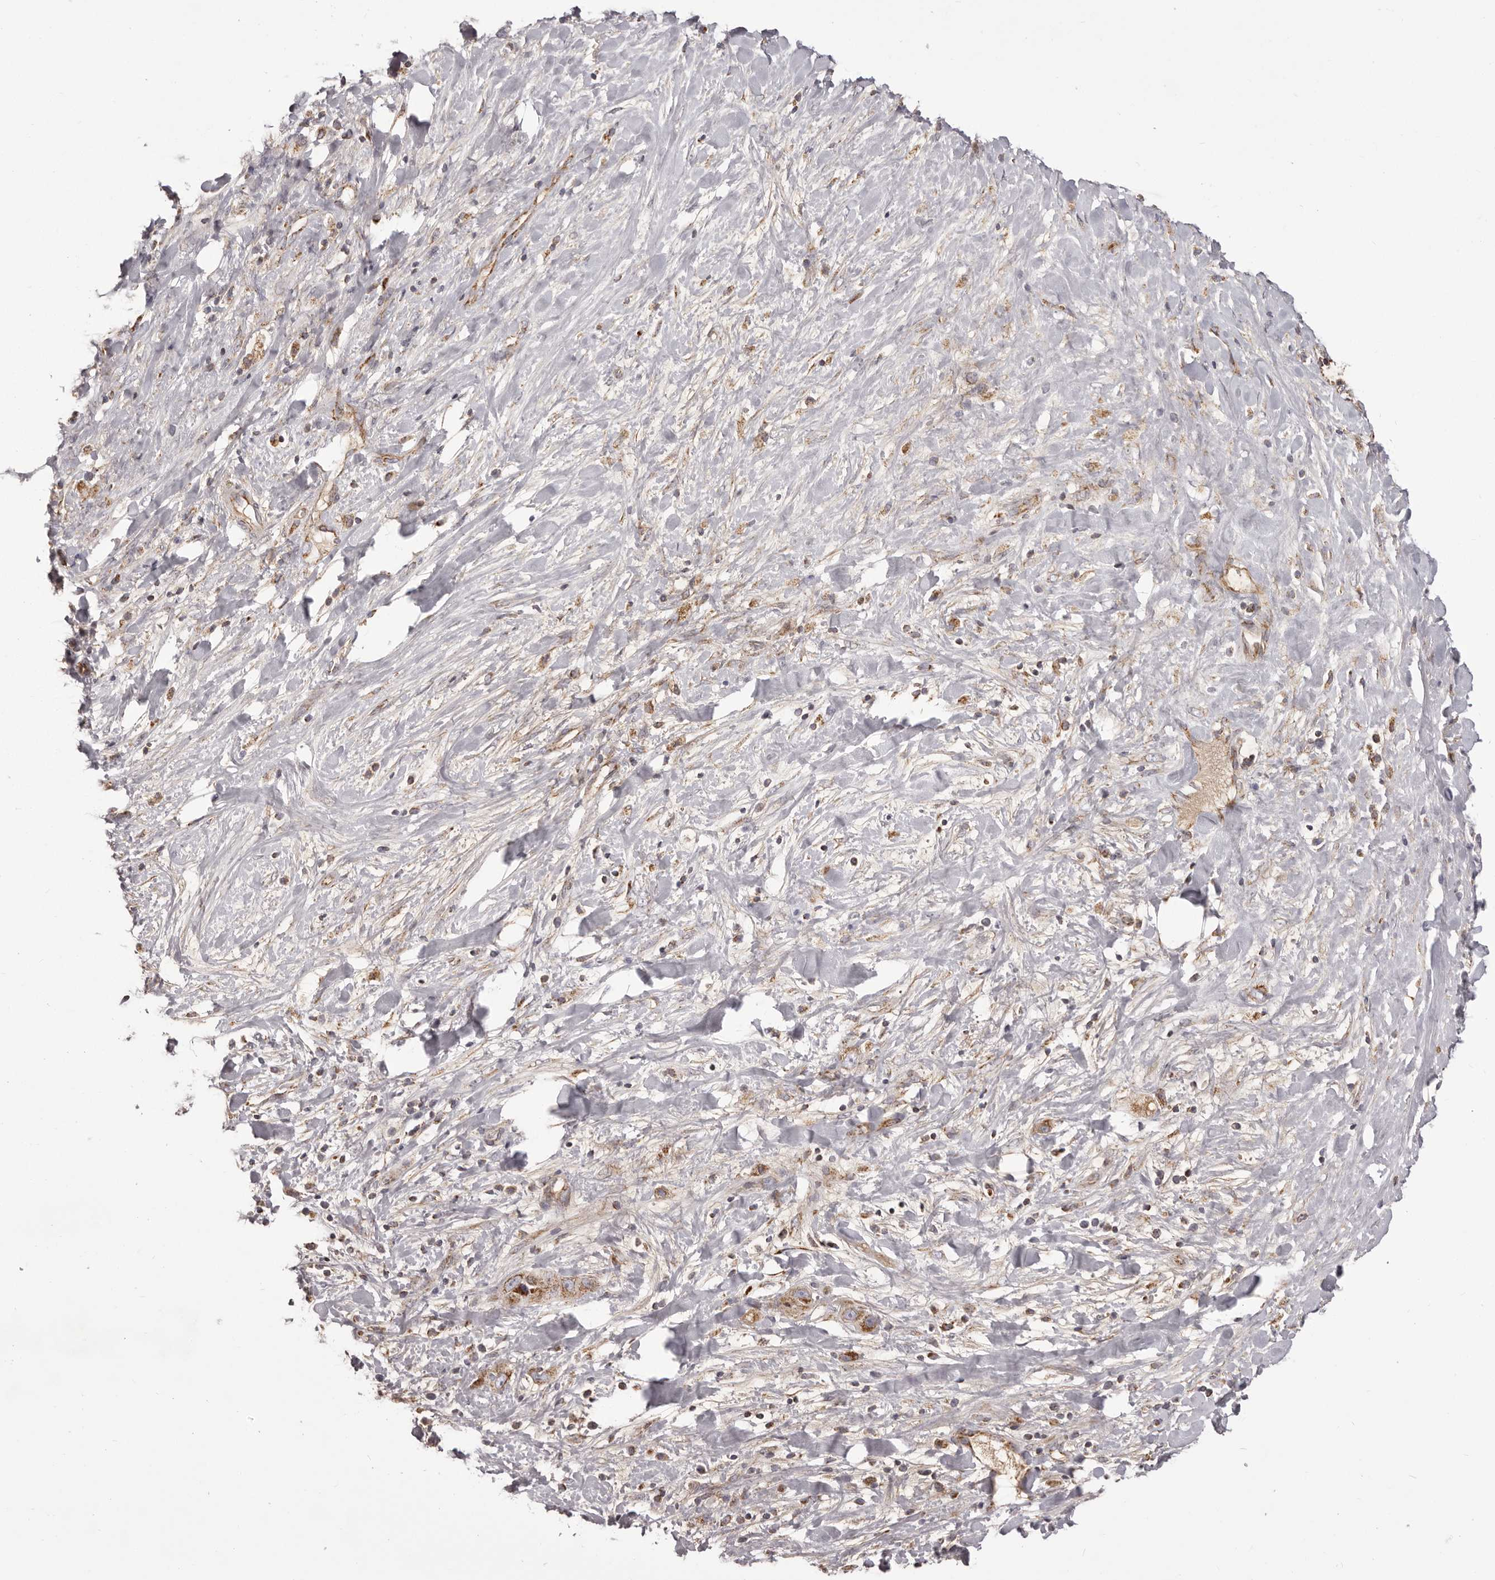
{"staining": {"intensity": "moderate", "quantity": ">75%", "location": "cytoplasmic/membranous"}, "tissue": "liver cancer", "cell_type": "Tumor cells", "image_type": "cancer", "snomed": [{"axis": "morphology", "description": "Cholangiocarcinoma"}, {"axis": "topography", "description": "Liver"}], "caption": "Protein expression analysis of human liver cancer reveals moderate cytoplasmic/membranous positivity in approximately >75% of tumor cells.", "gene": "CHRM2", "patient": {"sex": "female", "age": 52}}